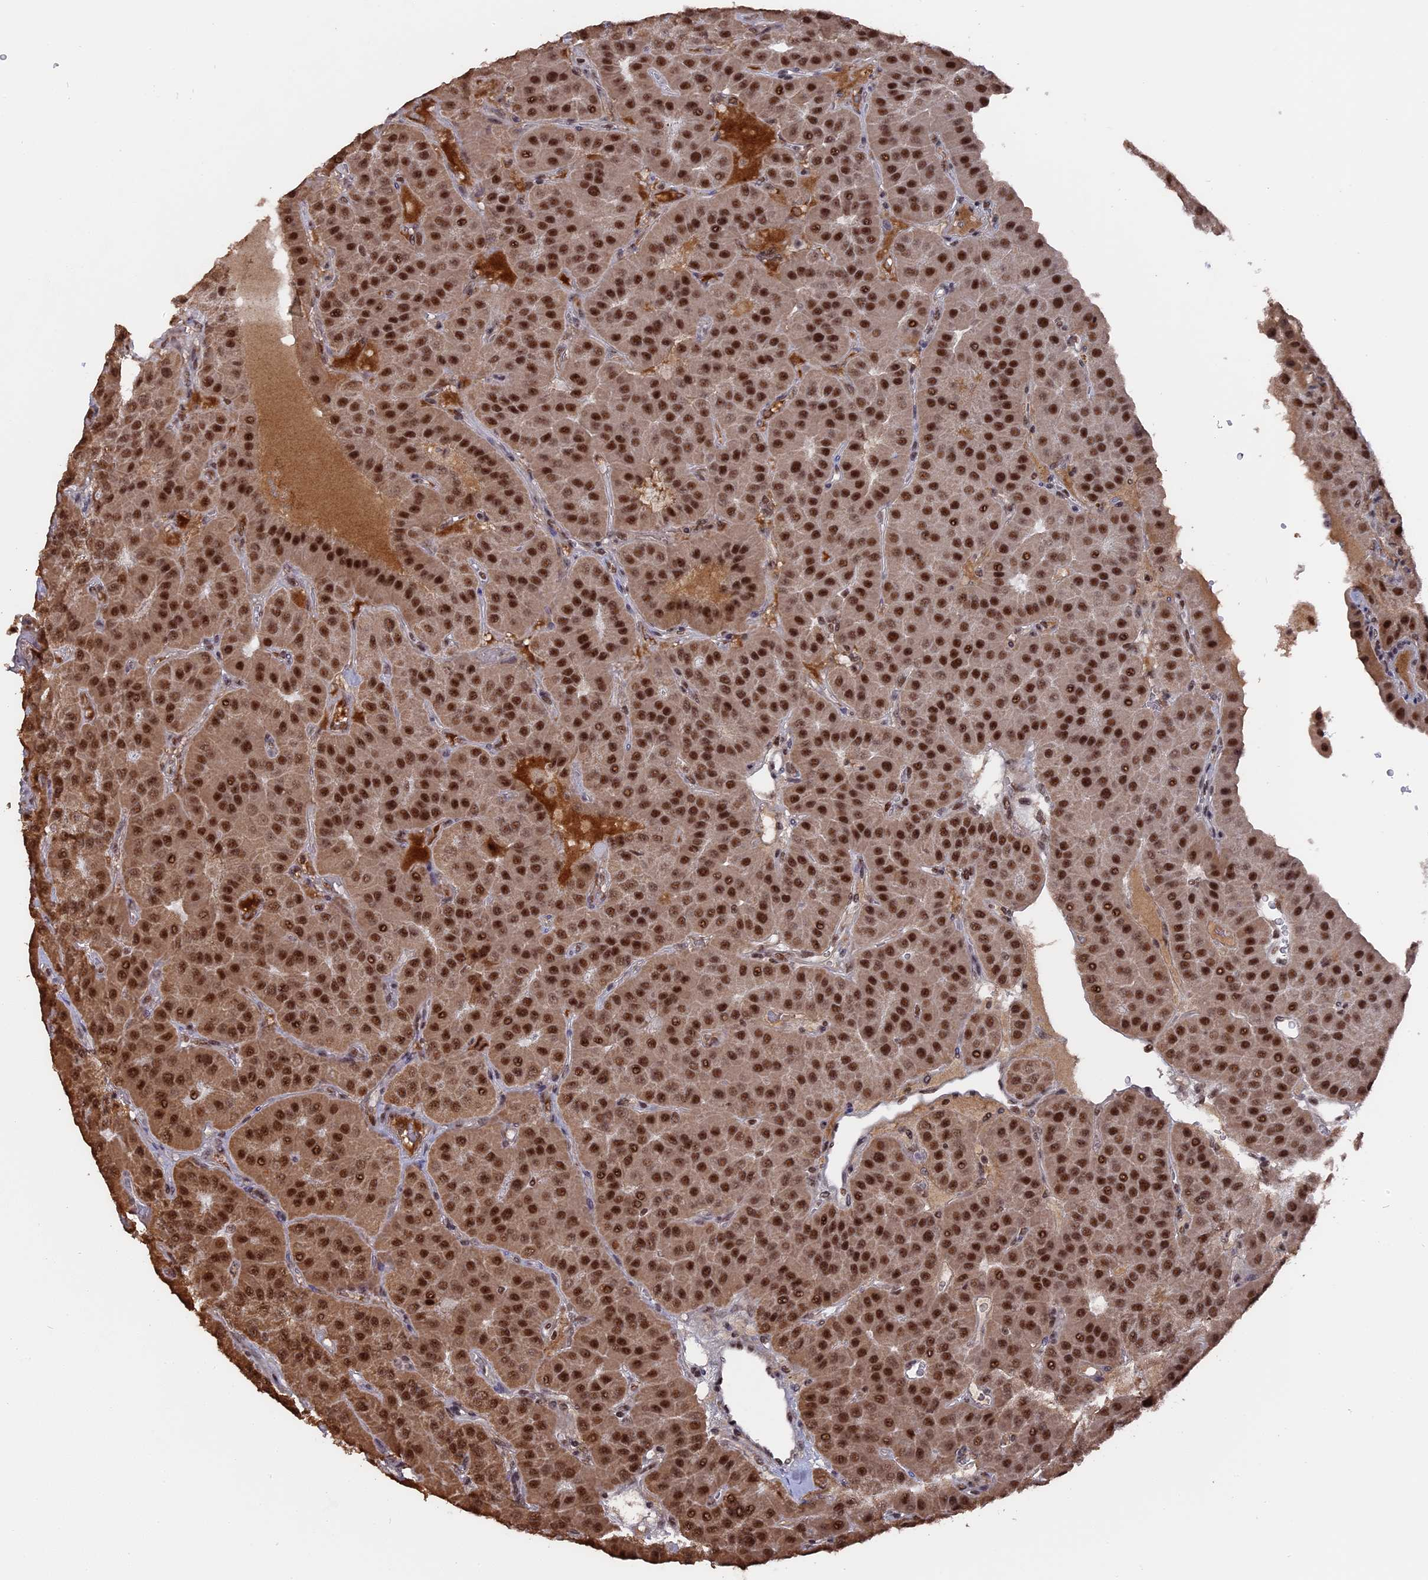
{"staining": {"intensity": "strong", "quantity": ">75%", "location": "cytoplasmic/membranous,nuclear"}, "tissue": "parathyroid gland", "cell_type": "Glandular cells", "image_type": "normal", "snomed": [{"axis": "morphology", "description": "Normal tissue, NOS"}, {"axis": "morphology", "description": "Adenoma, NOS"}, {"axis": "topography", "description": "Parathyroid gland"}], "caption": "This photomicrograph demonstrates immunohistochemistry (IHC) staining of benign human parathyroid gland, with high strong cytoplasmic/membranous,nuclear staining in about >75% of glandular cells.", "gene": "SF3A2", "patient": {"sex": "female", "age": 86}}